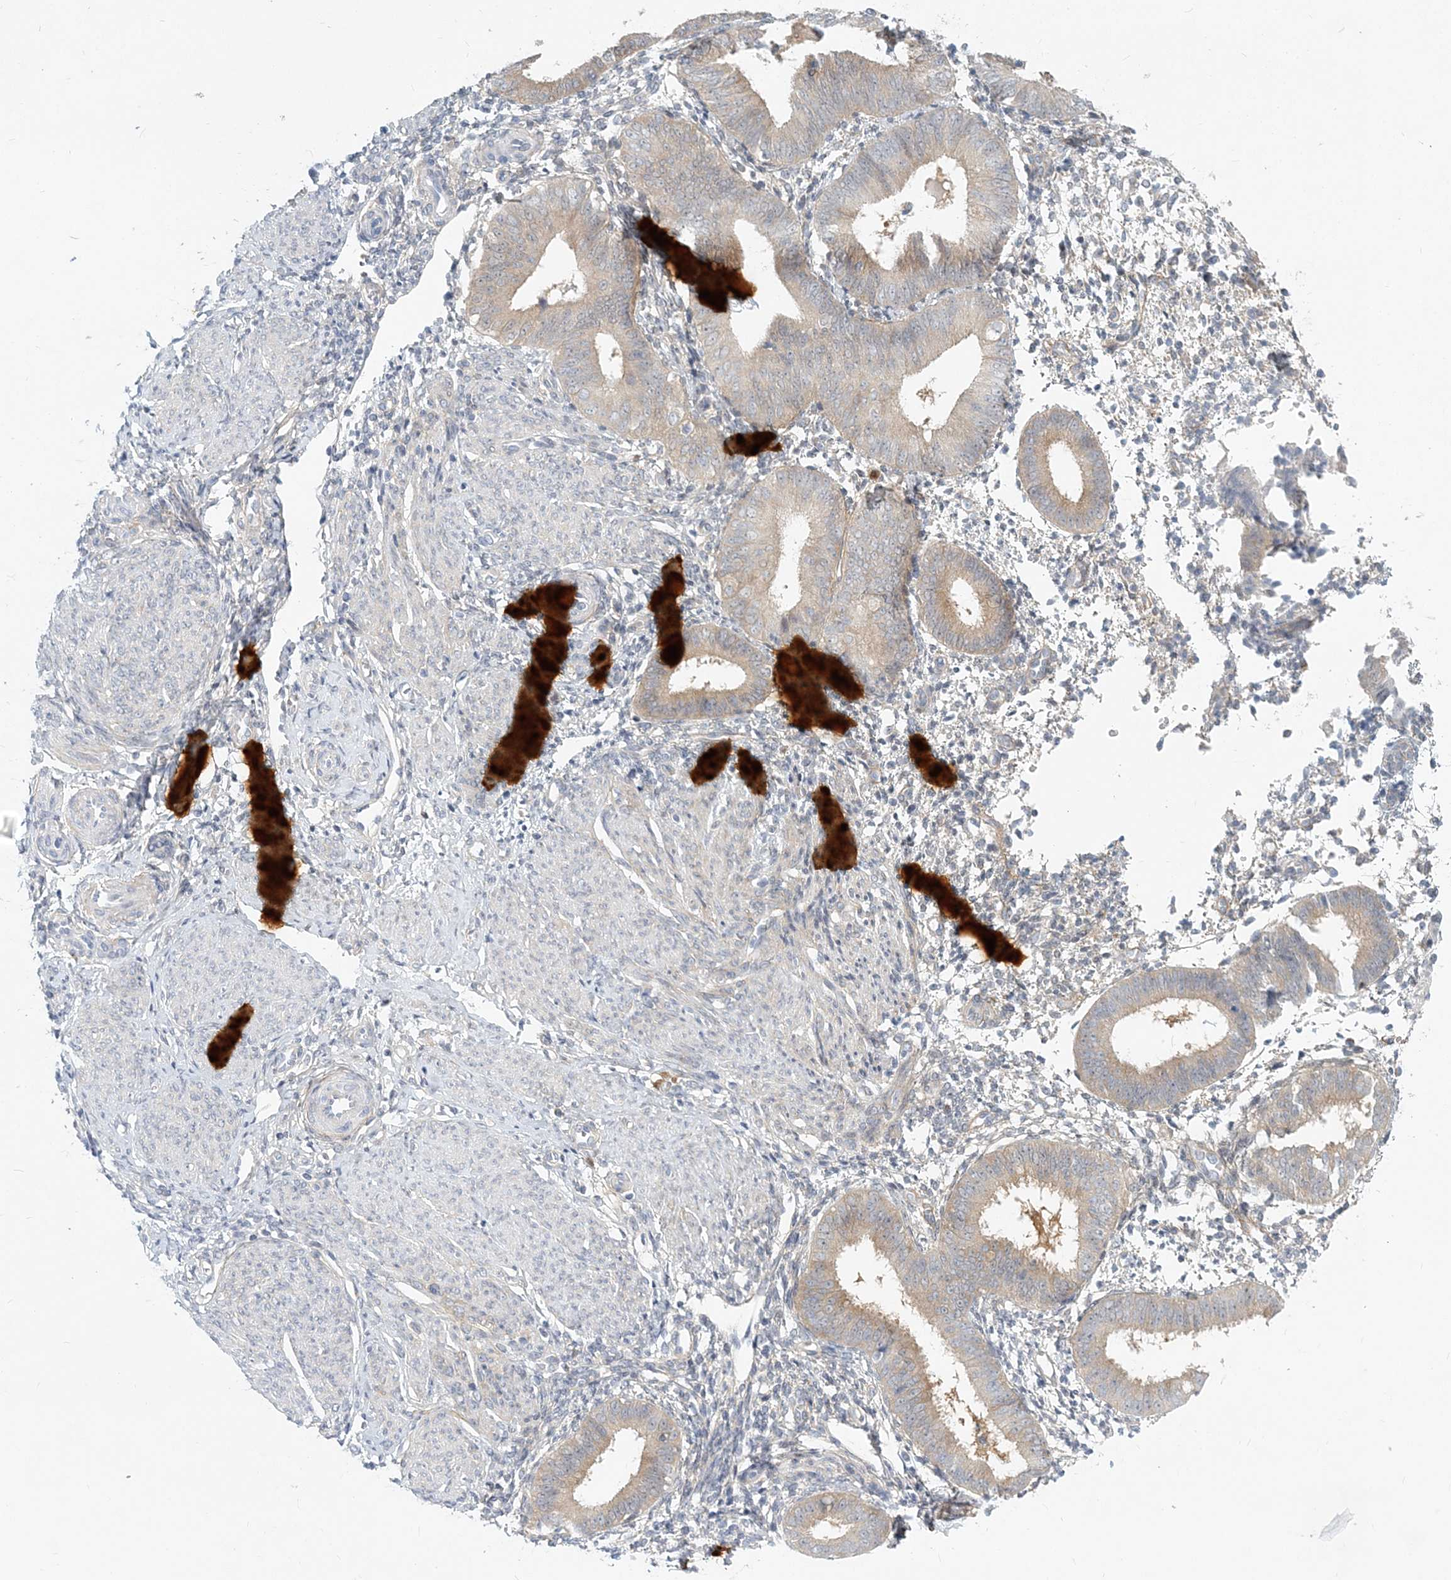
{"staining": {"intensity": "negative", "quantity": "none", "location": "none"}, "tissue": "endometrium", "cell_type": "Cells in endometrial stroma", "image_type": "normal", "snomed": [{"axis": "morphology", "description": "Normal tissue, NOS"}, {"axis": "topography", "description": "Uterus"}, {"axis": "topography", "description": "Endometrium"}], "caption": "The image exhibits no staining of cells in endometrial stroma in unremarkable endometrium.", "gene": "GMPPA", "patient": {"sex": "female", "age": 48}}